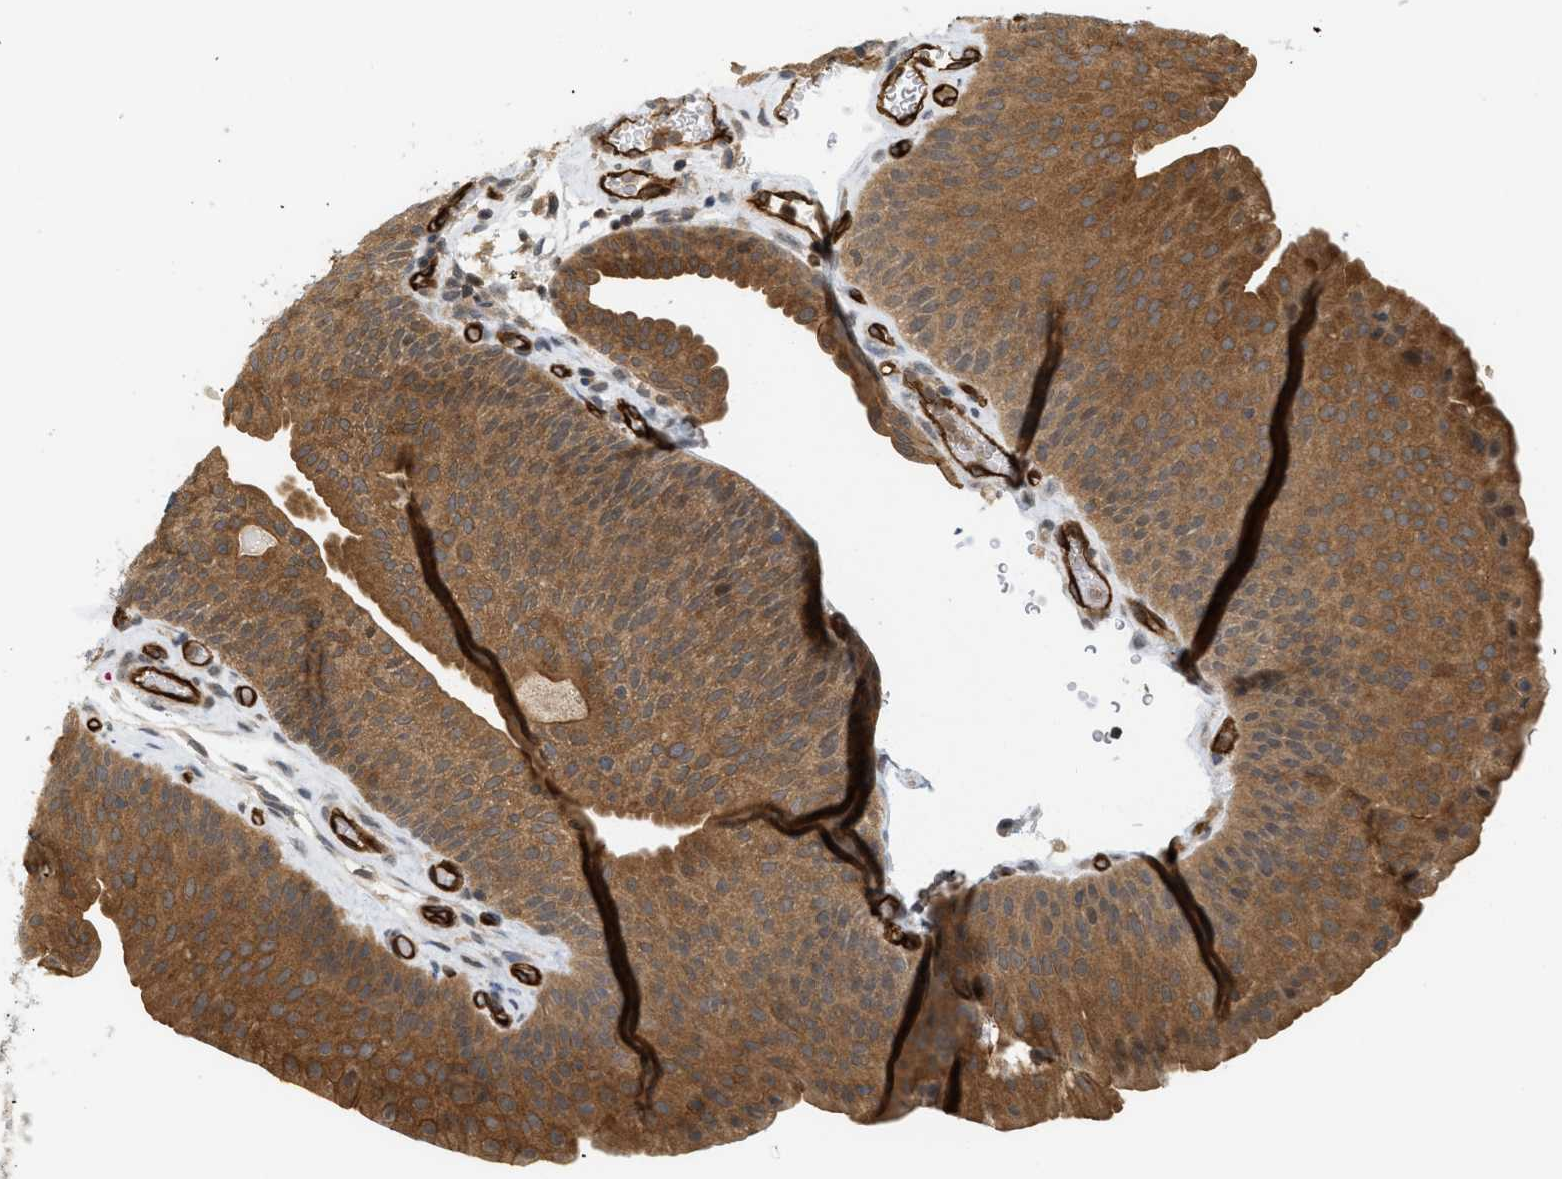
{"staining": {"intensity": "strong", "quantity": ">75%", "location": "cytoplasmic/membranous"}, "tissue": "urothelial cancer", "cell_type": "Tumor cells", "image_type": "cancer", "snomed": [{"axis": "morphology", "description": "Urothelial carcinoma, Low grade"}, {"axis": "morphology", "description": "Urothelial carcinoma, High grade"}, {"axis": "topography", "description": "Urinary bladder"}], "caption": "An image of human urothelial cancer stained for a protein demonstrates strong cytoplasmic/membranous brown staining in tumor cells. (Brightfield microscopy of DAB IHC at high magnification).", "gene": "PALMD", "patient": {"sex": "male", "age": 35}}